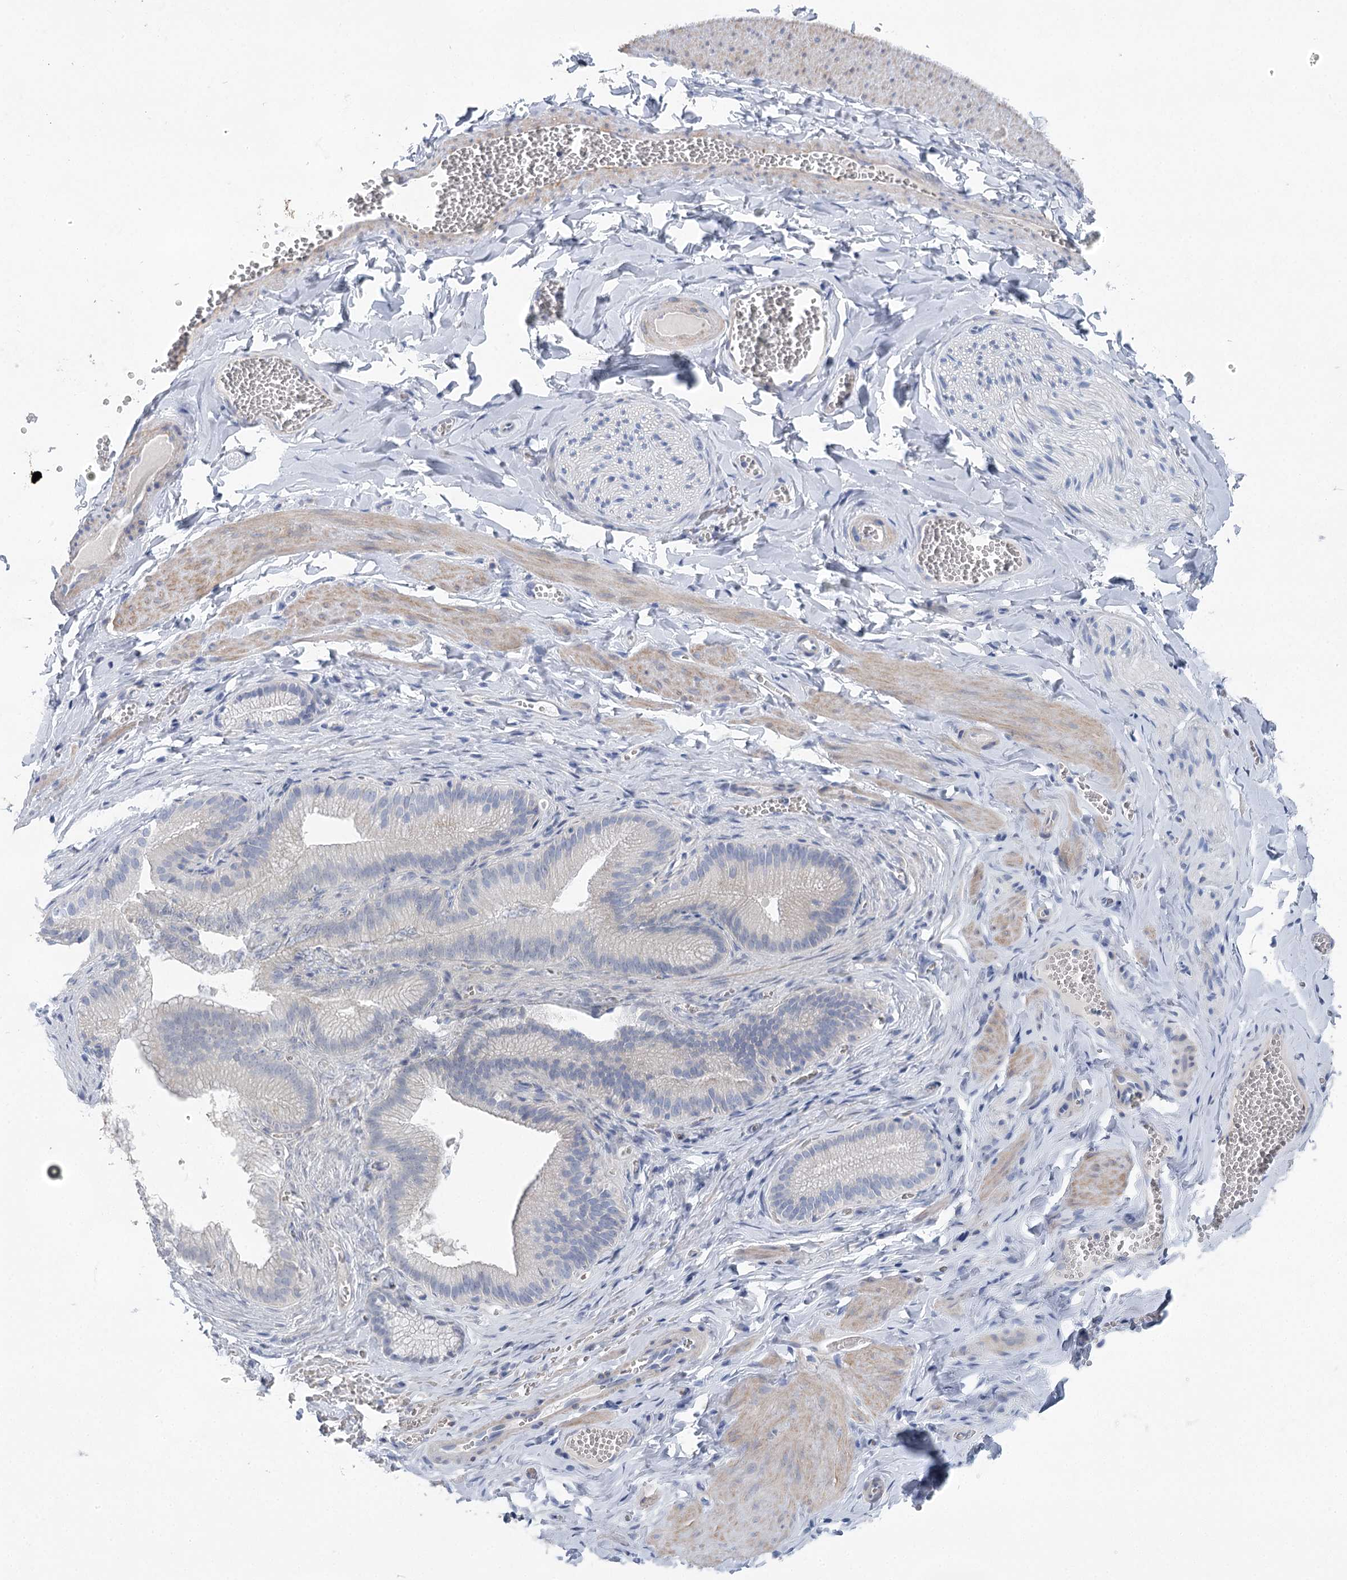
{"staining": {"intensity": "negative", "quantity": "none", "location": "none"}, "tissue": "adipose tissue", "cell_type": "Adipocytes", "image_type": "normal", "snomed": [{"axis": "morphology", "description": "Normal tissue, NOS"}, {"axis": "topography", "description": "Gallbladder"}, {"axis": "topography", "description": "Peripheral nerve tissue"}], "caption": "Protein analysis of benign adipose tissue demonstrates no significant positivity in adipocytes.", "gene": "WDR74", "patient": {"sex": "male", "age": 38}}